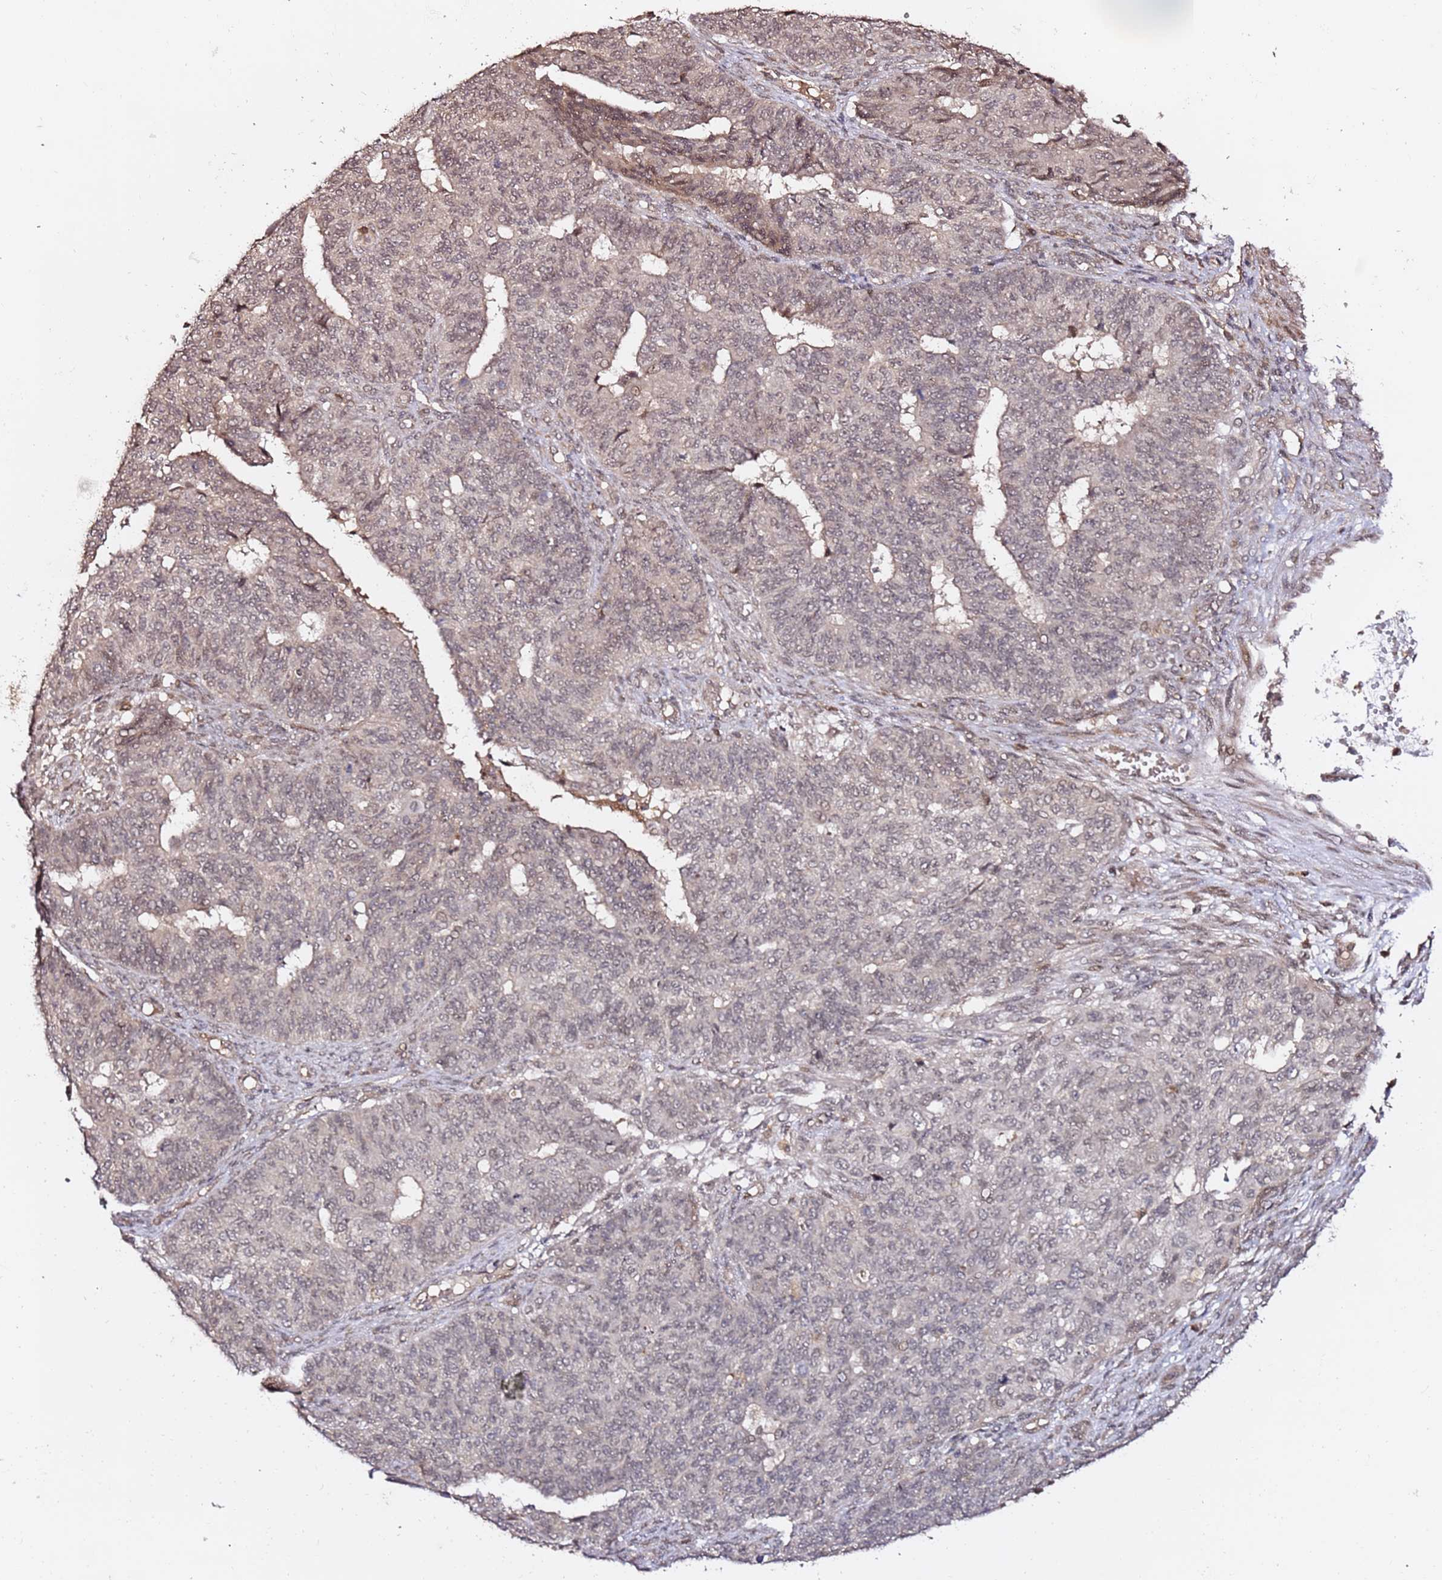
{"staining": {"intensity": "weak", "quantity": "25%-75%", "location": "nuclear"}, "tissue": "endometrial cancer", "cell_type": "Tumor cells", "image_type": "cancer", "snomed": [{"axis": "morphology", "description": "Adenocarcinoma, NOS"}, {"axis": "topography", "description": "Endometrium"}], "caption": "Endometrial cancer was stained to show a protein in brown. There is low levels of weak nuclear expression in approximately 25%-75% of tumor cells.", "gene": "OR5V1", "patient": {"sex": "female", "age": 32}}